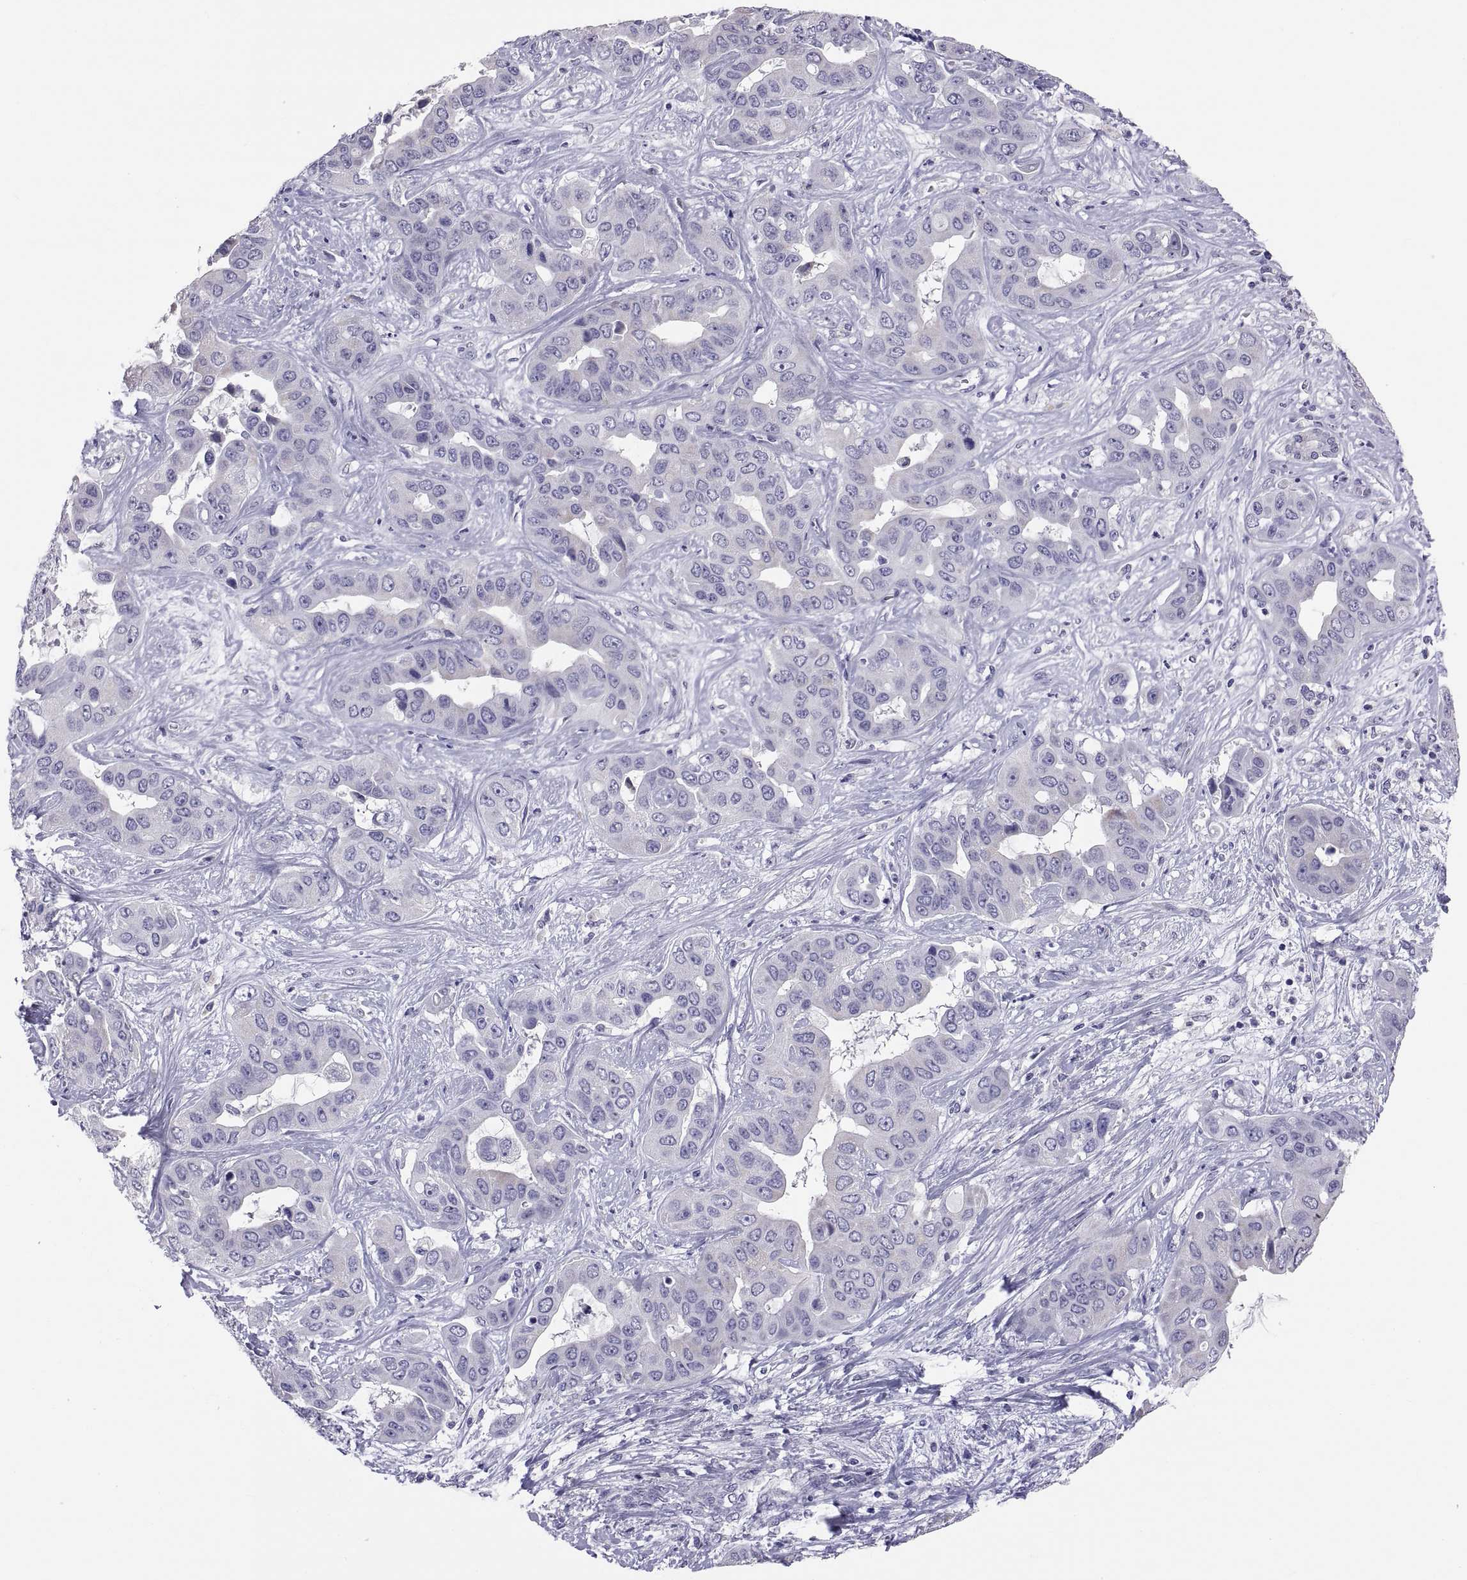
{"staining": {"intensity": "negative", "quantity": "none", "location": "none"}, "tissue": "liver cancer", "cell_type": "Tumor cells", "image_type": "cancer", "snomed": [{"axis": "morphology", "description": "Cholangiocarcinoma"}, {"axis": "topography", "description": "Liver"}], "caption": "Cholangiocarcinoma (liver) was stained to show a protein in brown. There is no significant expression in tumor cells.", "gene": "FAM170A", "patient": {"sex": "female", "age": 52}}